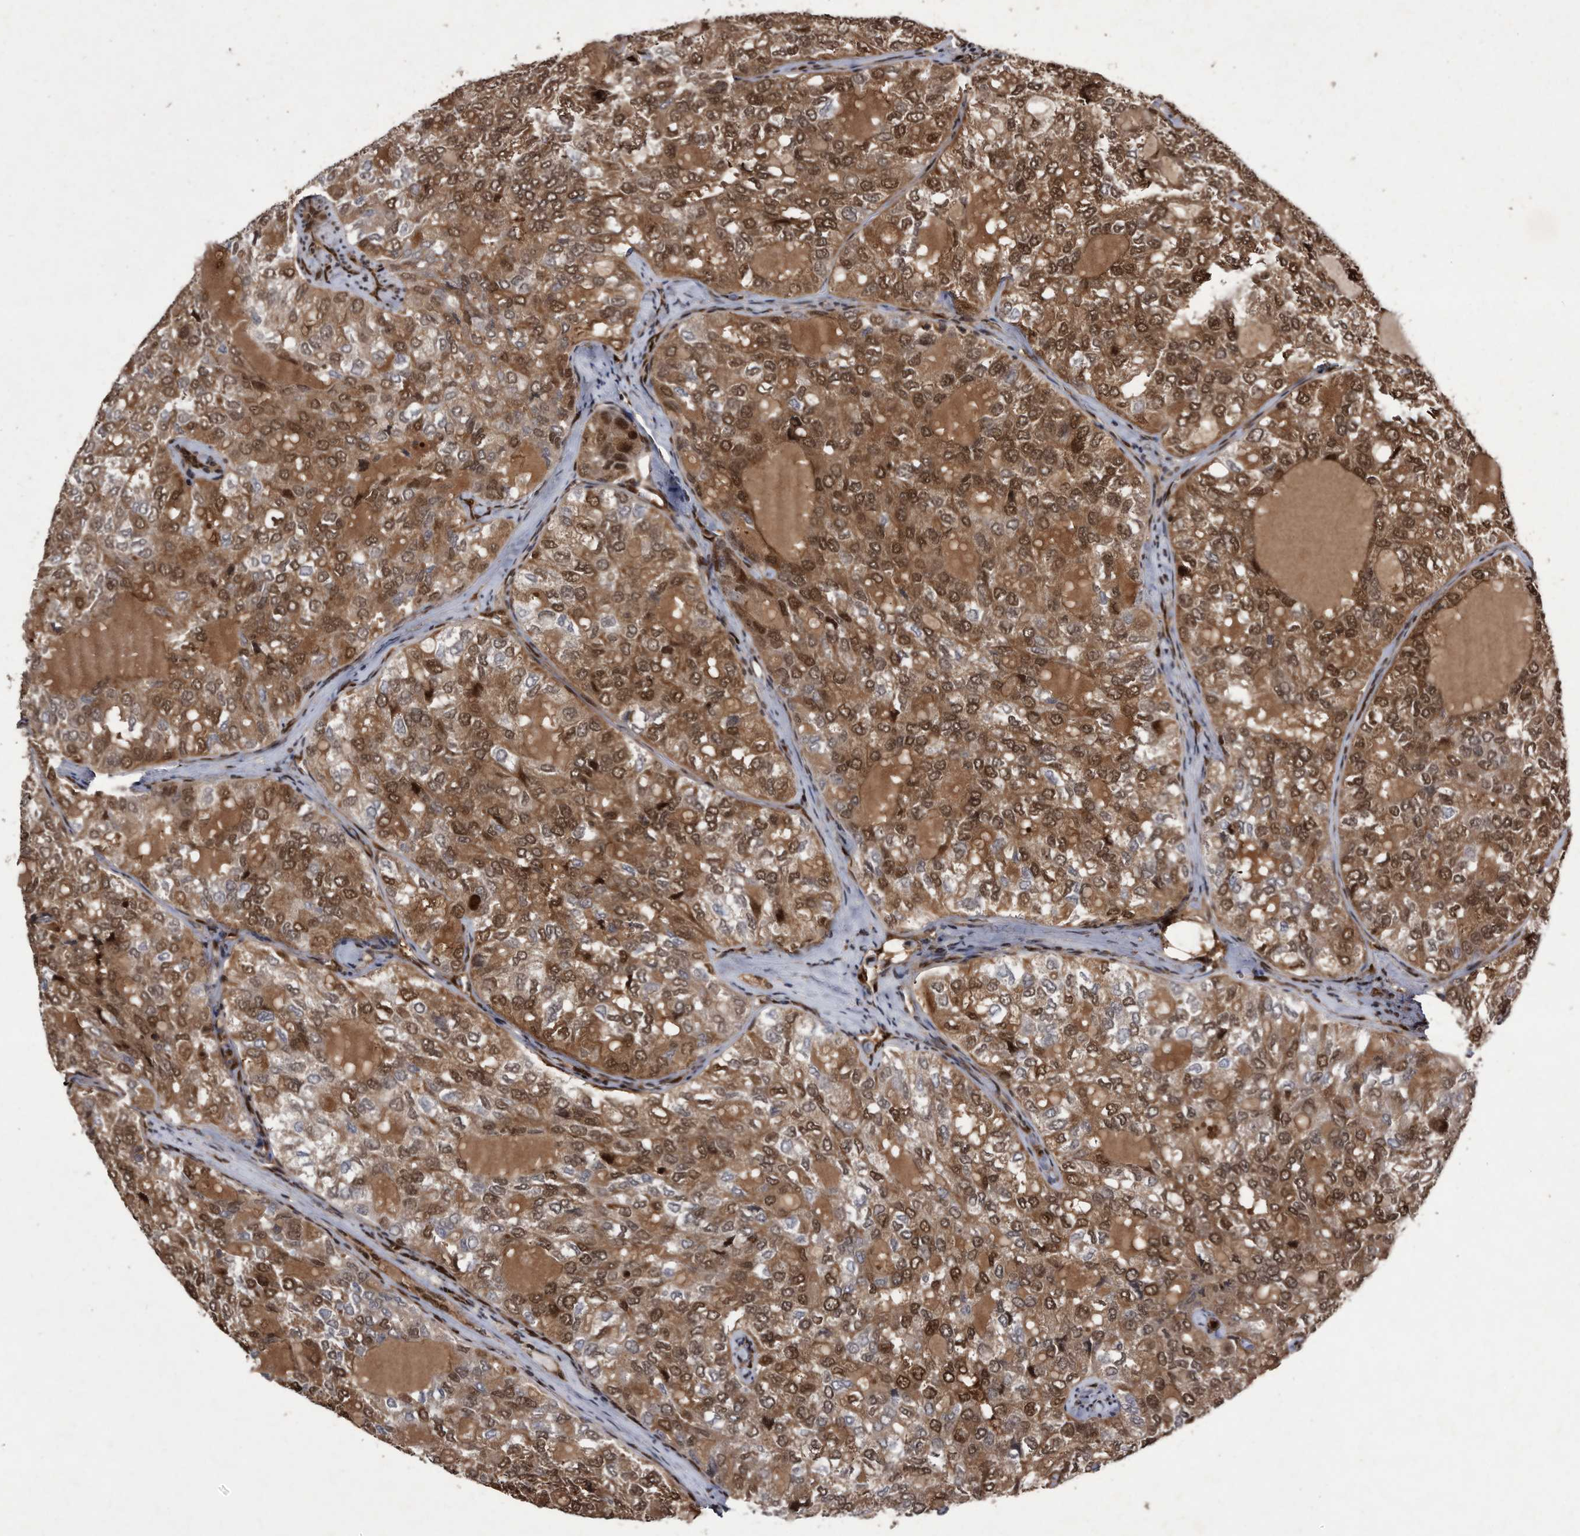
{"staining": {"intensity": "moderate", "quantity": "25%-75%", "location": "cytoplasmic/membranous,nuclear"}, "tissue": "thyroid cancer", "cell_type": "Tumor cells", "image_type": "cancer", "snomed": [{"axis": "morphology", "description": "Follicular adenoma carcinoma, NOS"}, {"axis": "topography", "description": "Thyroid gland"}], "caption": "A photomicrograph showing moderate cytoplasmic/membranous and nuclear staining in about 25%-75% of tumor cells in thyroid cancer, as visualized by brown immunohistochemical staining.", "gene": "RAD23B", "patient": {"sex": "male", "age": 75}}